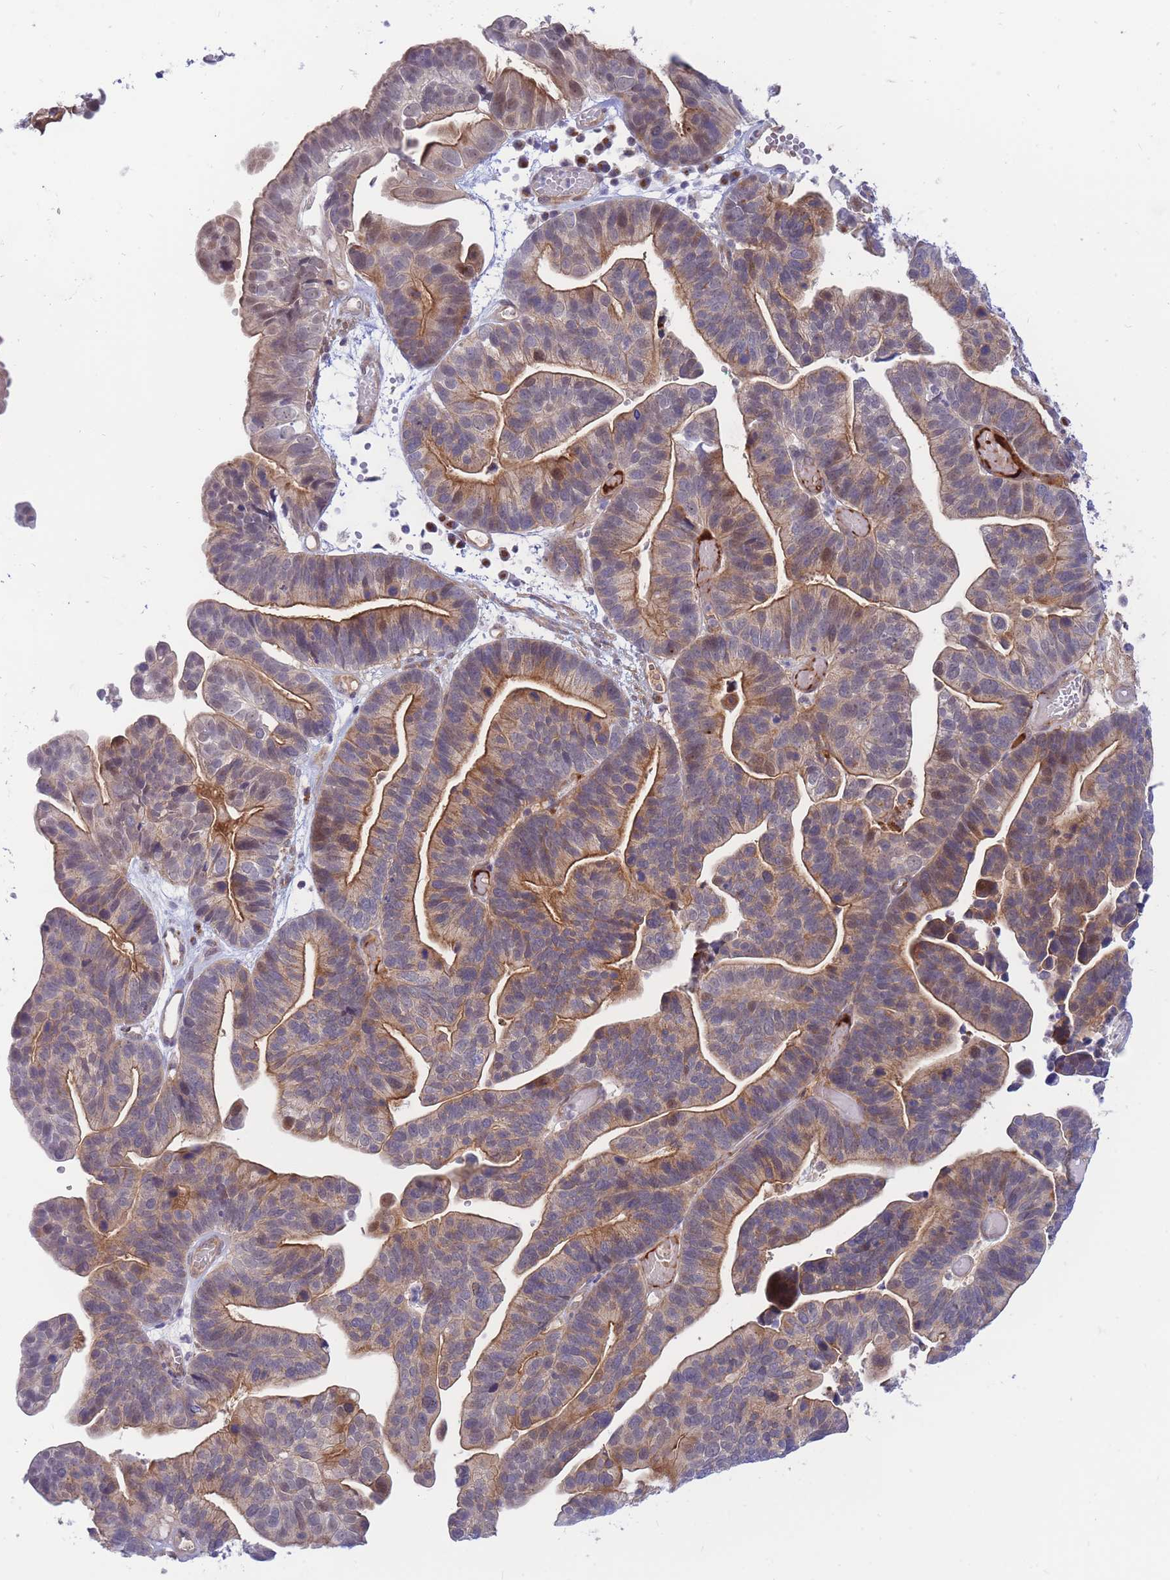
{"staining": {"intensity": "moderate", "quantity": "25%-75%", "location": "cytoplasmic/membranous"}, "tissue": "ovarian cancer", "cell_type": "Tumor cells", "image_type": "cancer", "snomed": [{"axis": "morphology", "description": "Cystadenocarcinoma, serous, NOS"}, {"axis": "topography", "description": "Ovary"}], "caption": "Protein staining exhibits moderate cytoplasmic/membranous staining in approximately 25%-75% of tumor cells in ovarian cancer (serous cystadenocarcinoma).", "gene": "APOL4", "patient": {"sex": "female", "age": 56}}